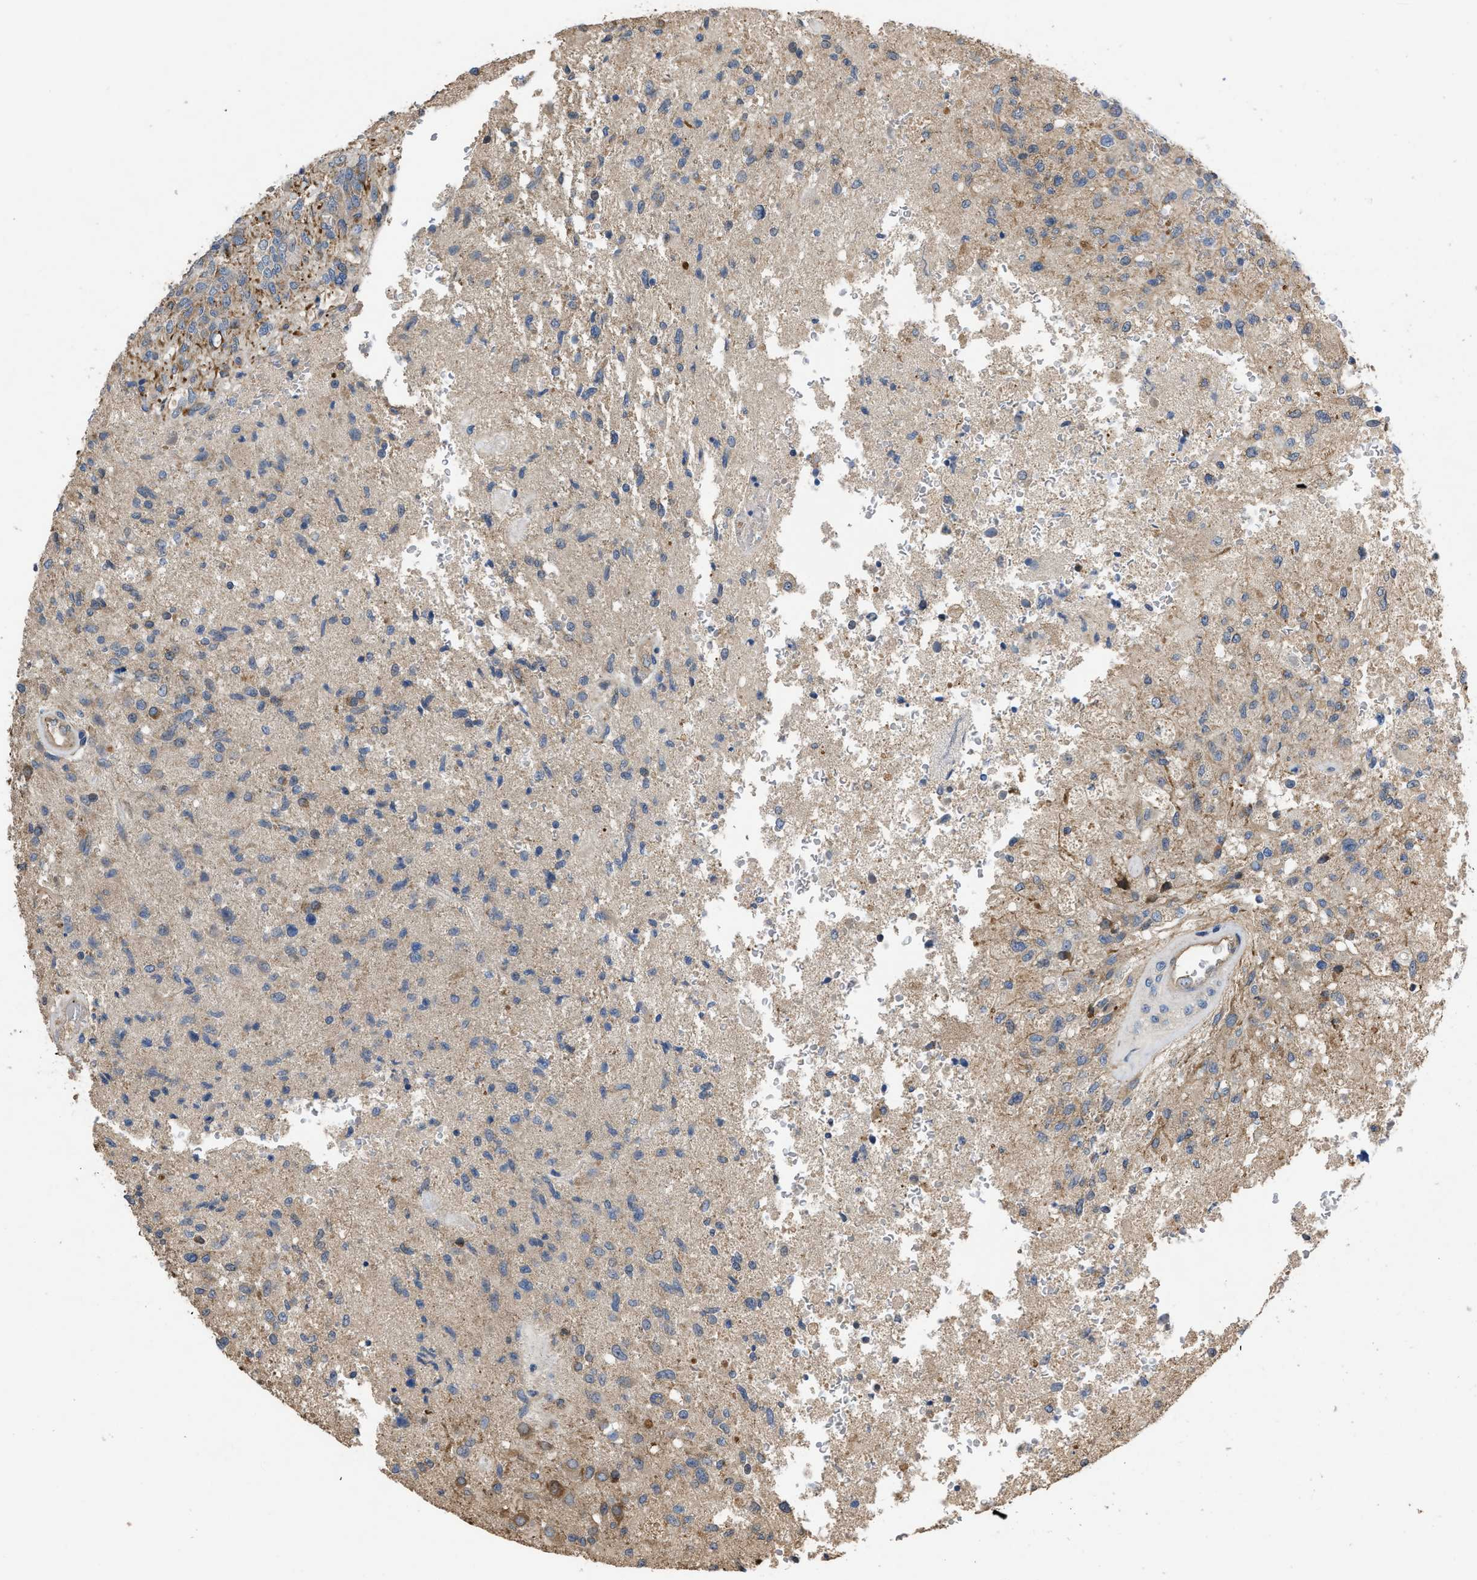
{"staining": {"intensity": "weak", "quantity": "<25%", "location": "cytoplasmic/membranous"}, "tissue": "glioma", "cell_type": "Tumor cells", "image_type": "cancer", "snomed": [{"axis": "morphology", "description": "Normal tissue, NOS"}, {"axis": "morphology", "description": "Glioma, malignant, High grade"}, {"axis": "topography", "description": "Cerebral cortex"}], "caption": "This is an immunohistochemistry (IHC) image of human malignant high-grade glioma. There is no staining in tumor cells.", "gene": "SLC4A11", "patient": {"sex": "male", "age": 77}}